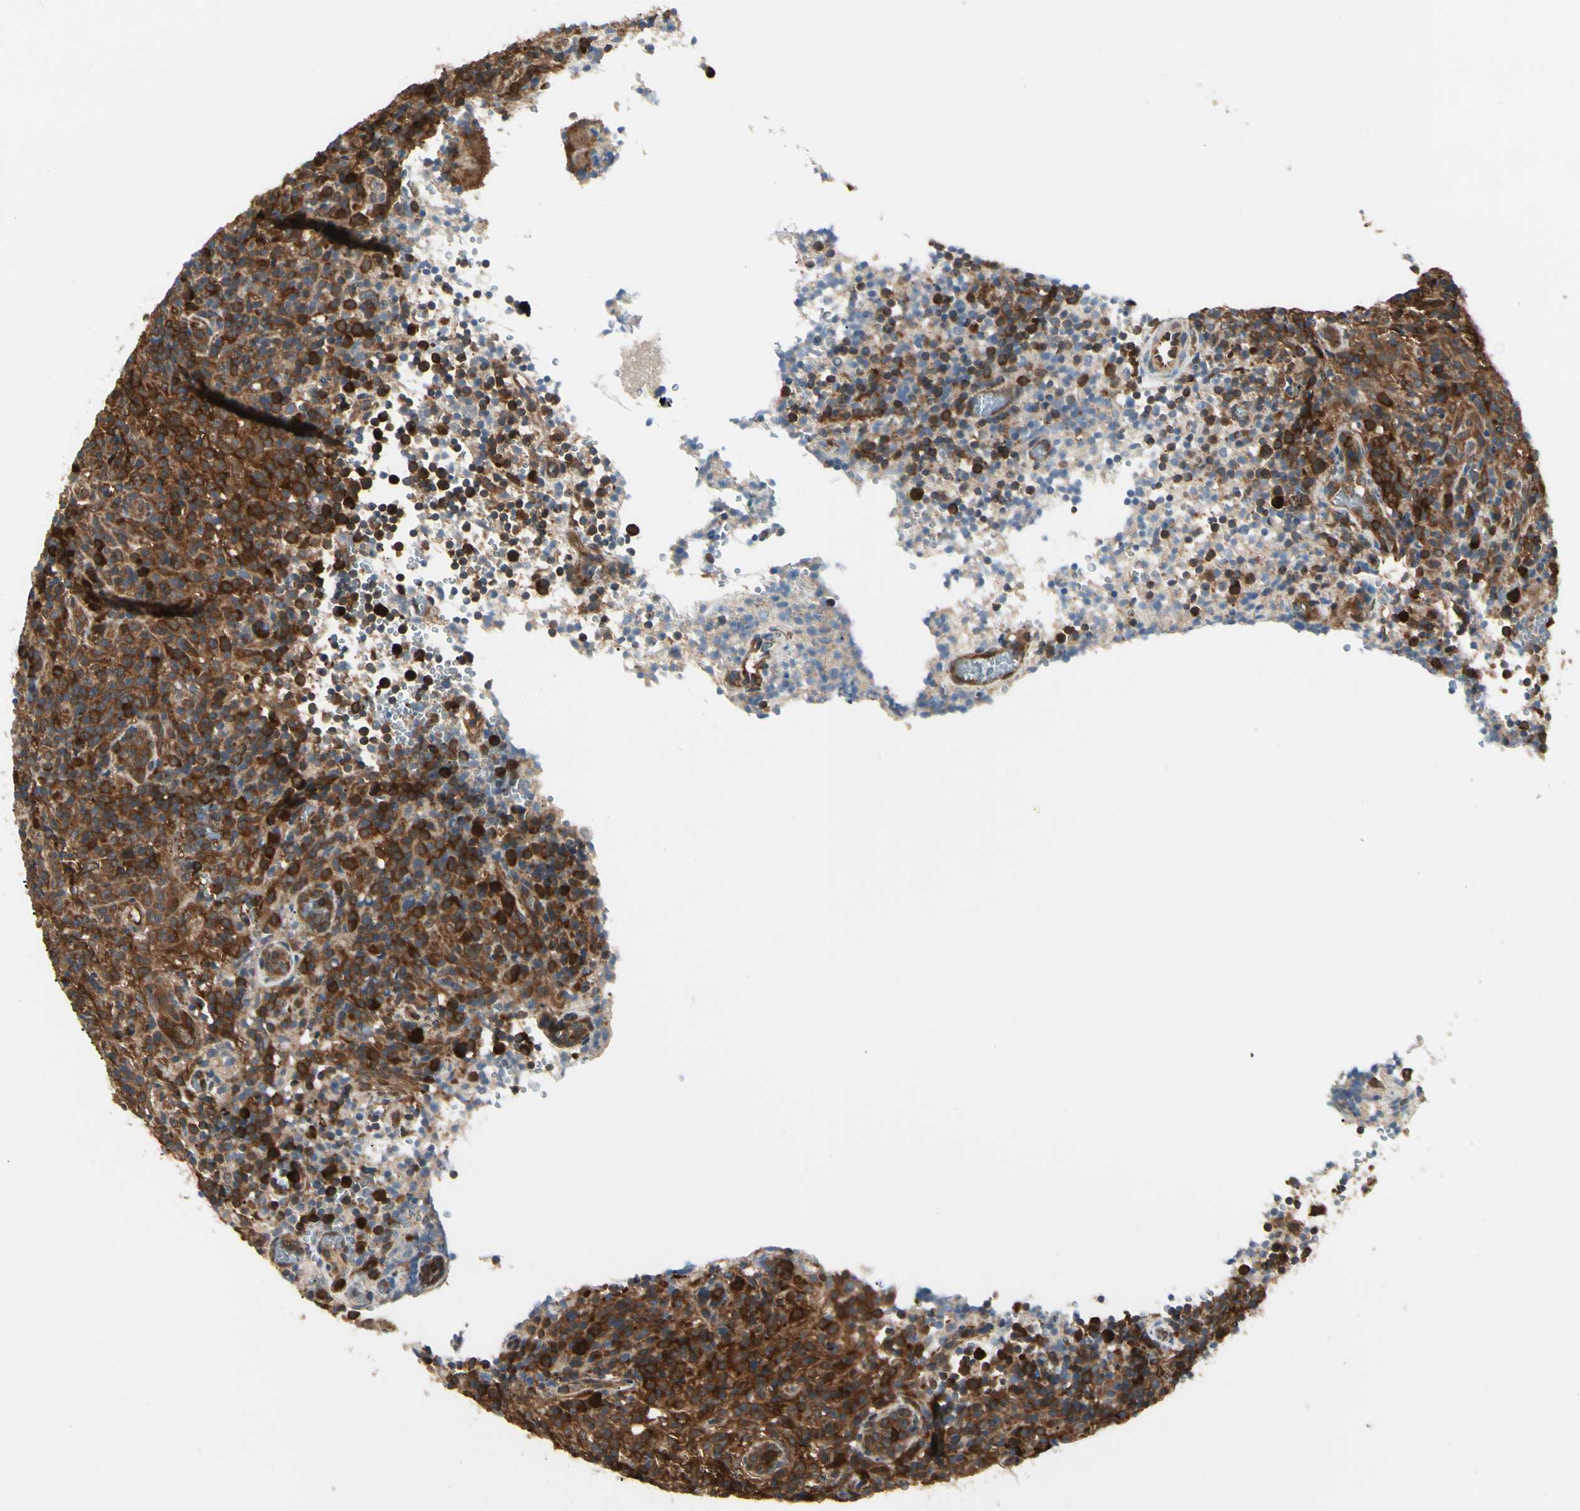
{"staining": {"intensity": "strong", "quantity": ">75%", "location": "cytoplasmic/membranous"}, "tissue": "lymphoma", "cell_type": "Tumor cells", "image_type": "cancer", "snomed": [{"axis": "morphology", "description": "Malignant lymphoma, non-Hodgkin's type, High grade"}, {"axis": "topography", "description": "Lymph node"}], "caption": "IHC image of neoplastic tissue: human high-grade malignant lymphoma, non-Hodgkin's type stained using immunohistochemistry displays high levels of strong protein expression localized specifically in the cytoplasmic/membranous of tumor cells, appearing as a cytoplasmic/membranous brown color.", "gene": "NME1-NME2", "patient": {"sex": "female", "age": 76}}